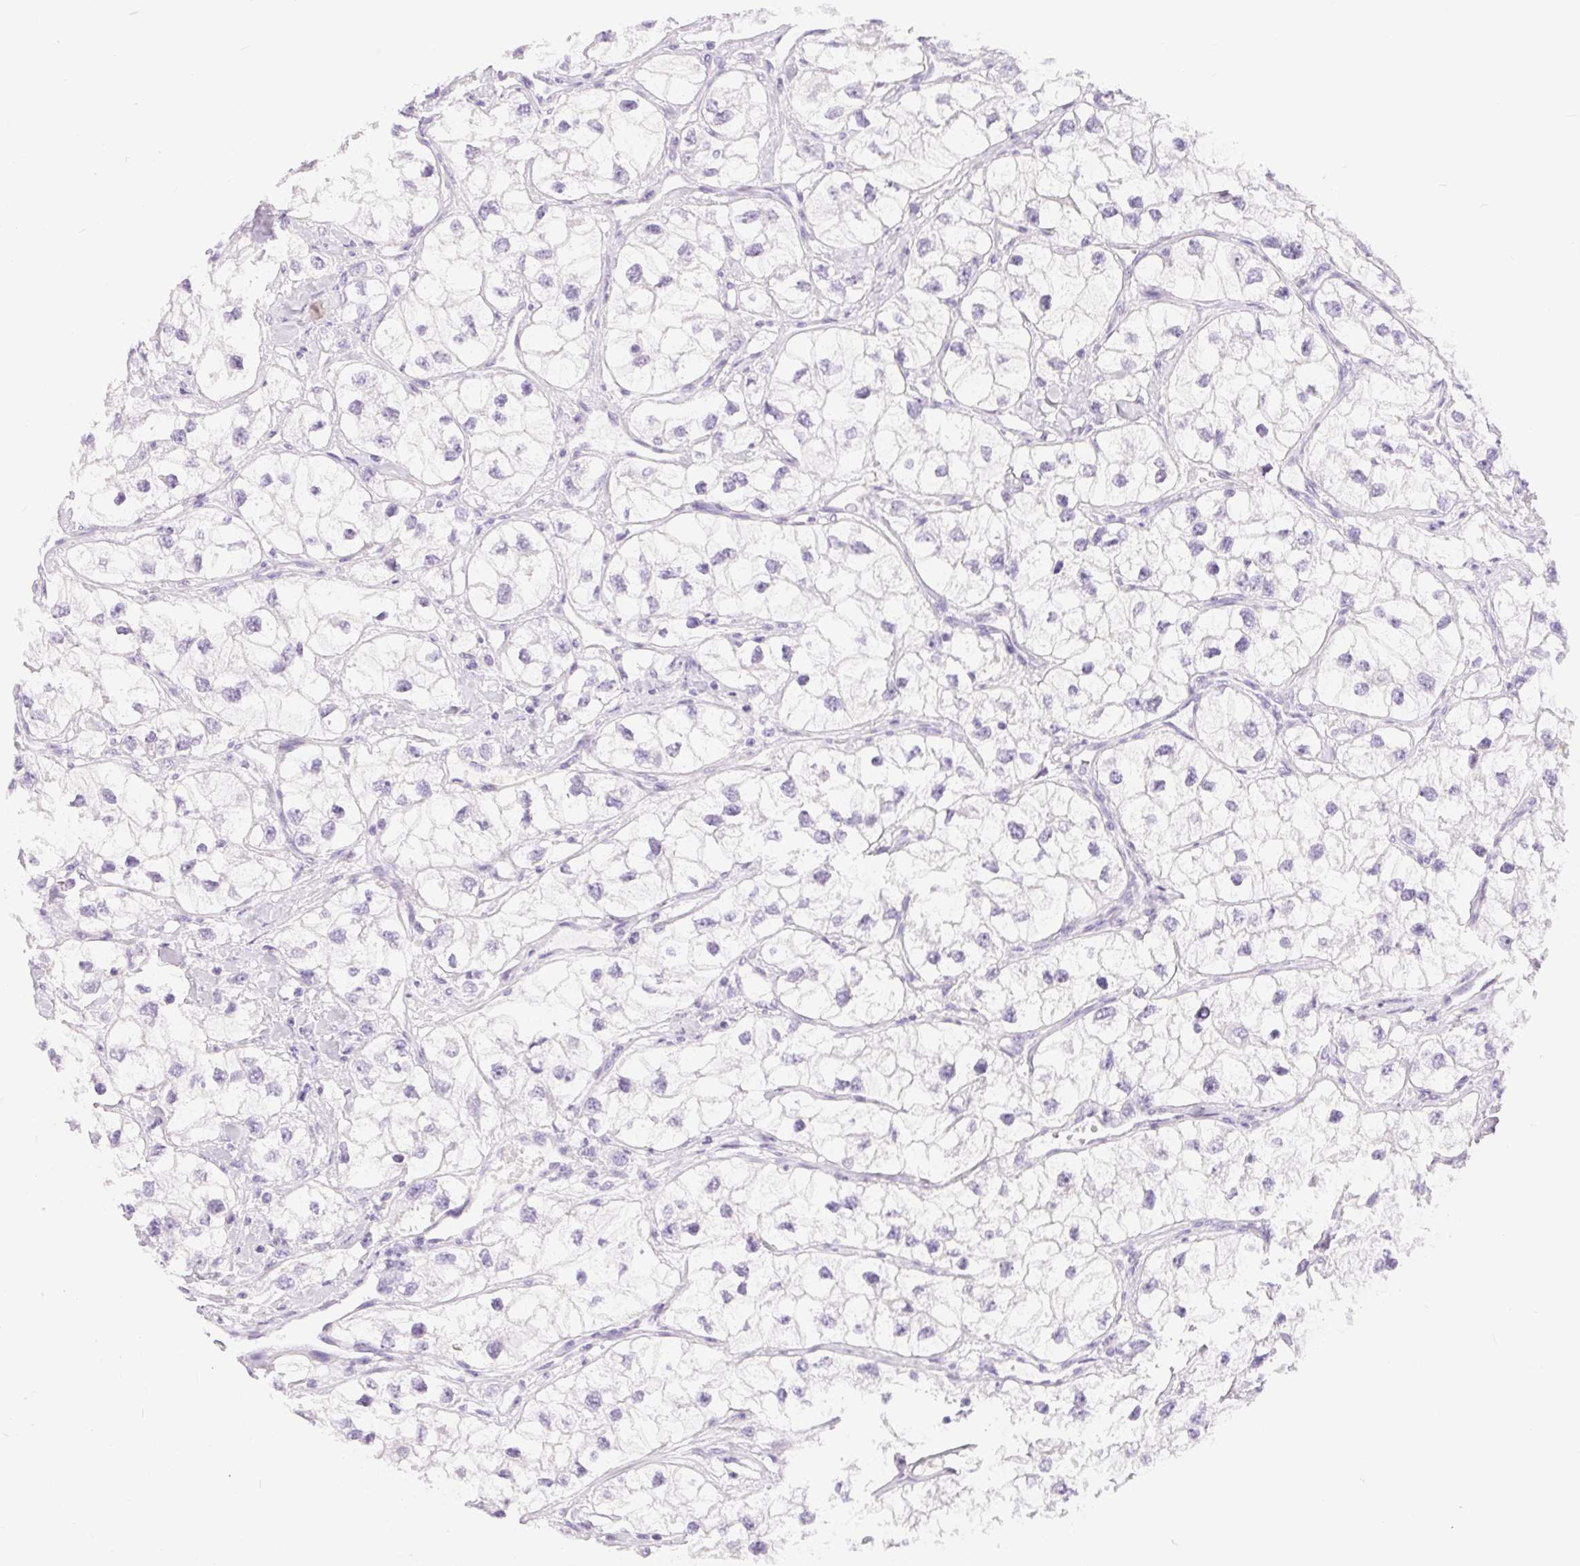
{"staining": {"intensity": "negative", "quantity": "none", "location": "none"}, "tissue": "renal cancer", "cell_type": "Tumor cells", "image_type": "cancer", "snomed": [{"axis": "morphology", "description": "Adenocarcinoma, NOS"}, {"axis": "topography", "description": "Kidney"}], "caption": "The histopathology image exhibits no significant expression in tumor cells of adenocarcinoma (renal). (DAB (3,3'-diaminobenzidine) IHC with hematoxylin counter stain).", "gene": "XDH", "patient": {"sex": "male", "age": 59}}